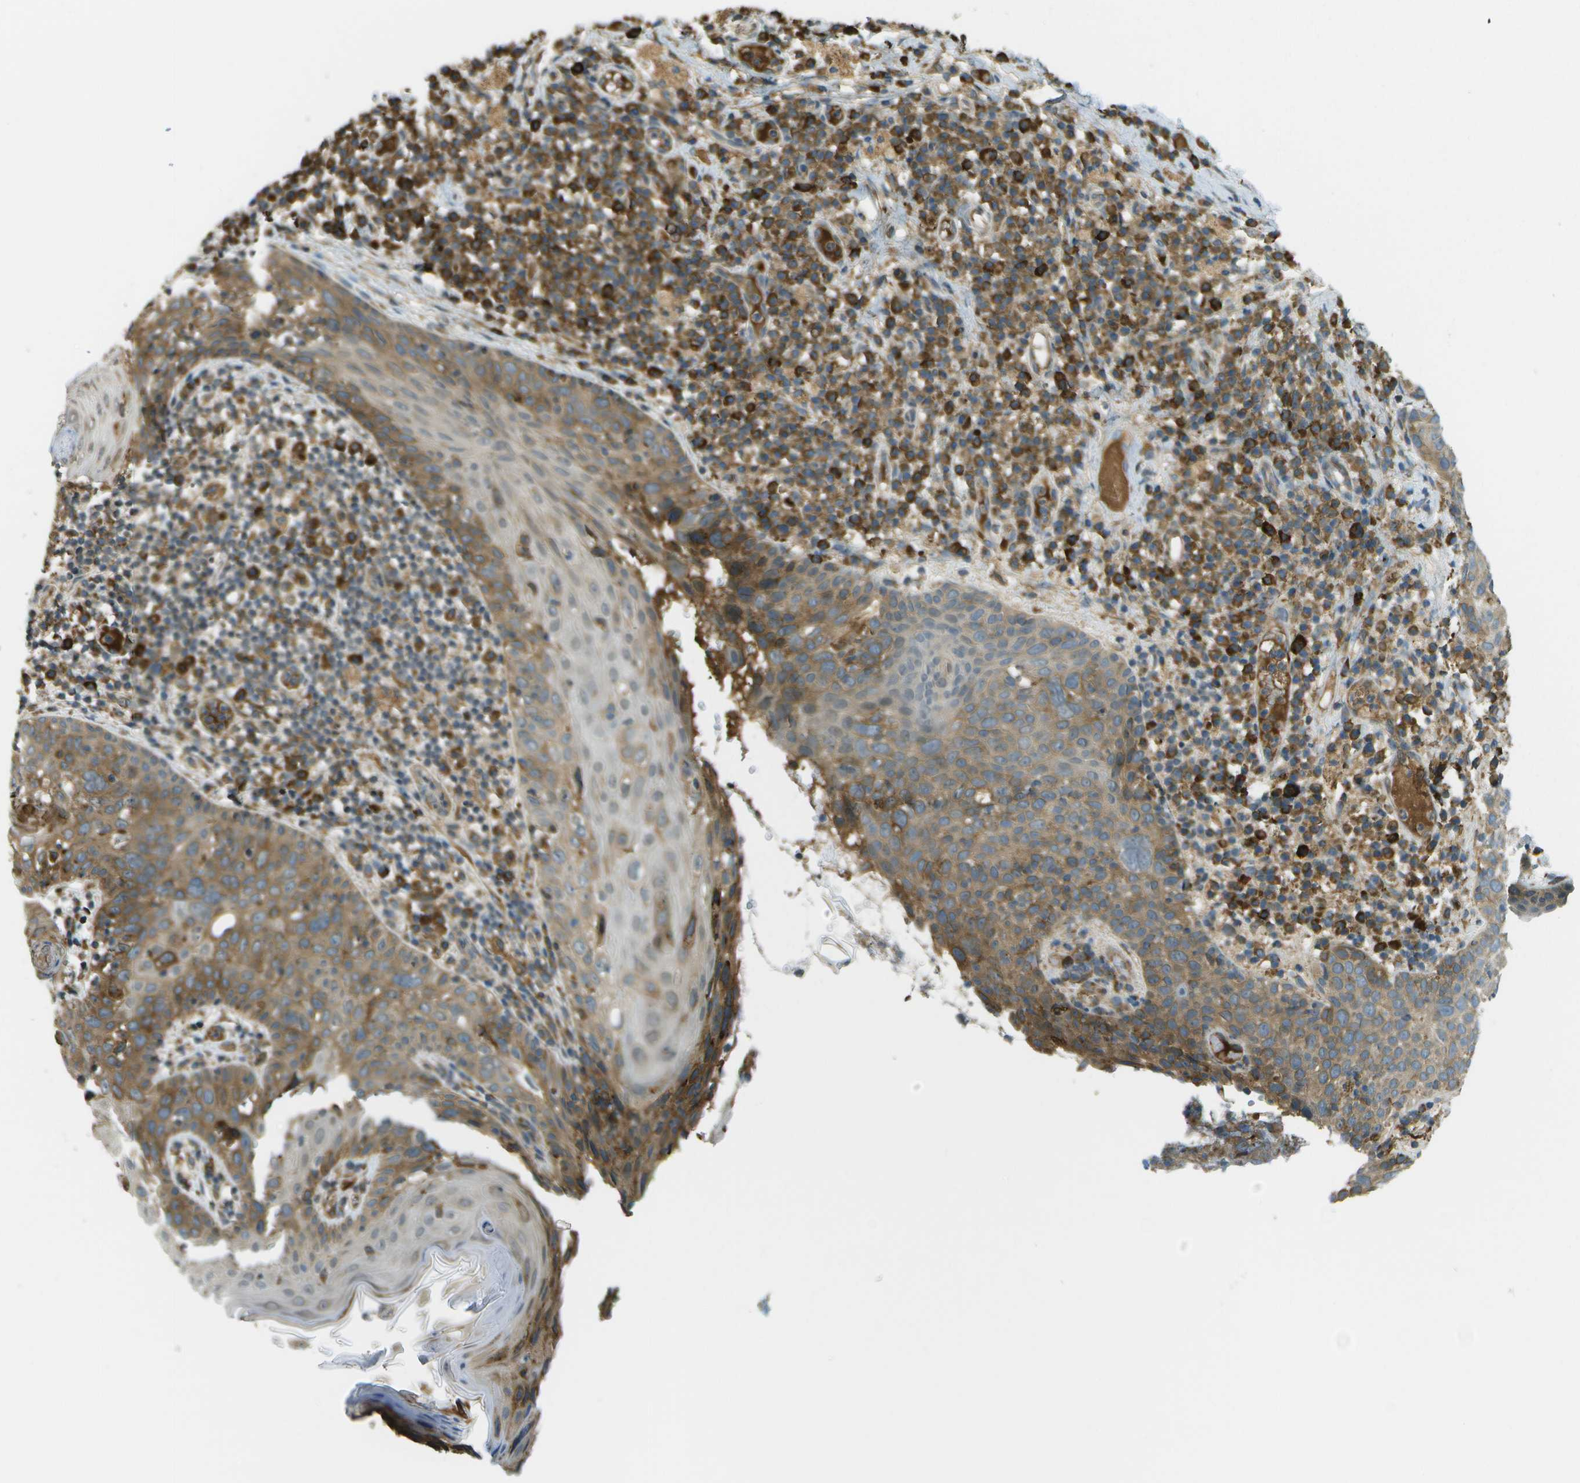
{"staining": {"intensity": "moderate", "quantity": "25%-75%", "location": "cytoplasmic/membranous"}, "tissue": "skin cancer", "cell_type": "Tumor cells", "image_type": "cancer", "snomed": [{"axis": "morphology", "description": "Squamous cell carcinoma in situ, NOS"}, {"axis": "morphology", "description": "Squamous cell carcinoma, NOS"}, {"axis": "topography", "description": "Skin"}], "caption": "Immunohistochemical staining of human squamous cell carcinoma (skin) exhibits medium levels of moderate cytoplasmic/membranous staining in approximately 25%-75% of tumor cells.", "gene": "USP30", "patient": {"sex": "male", "age": 93}}